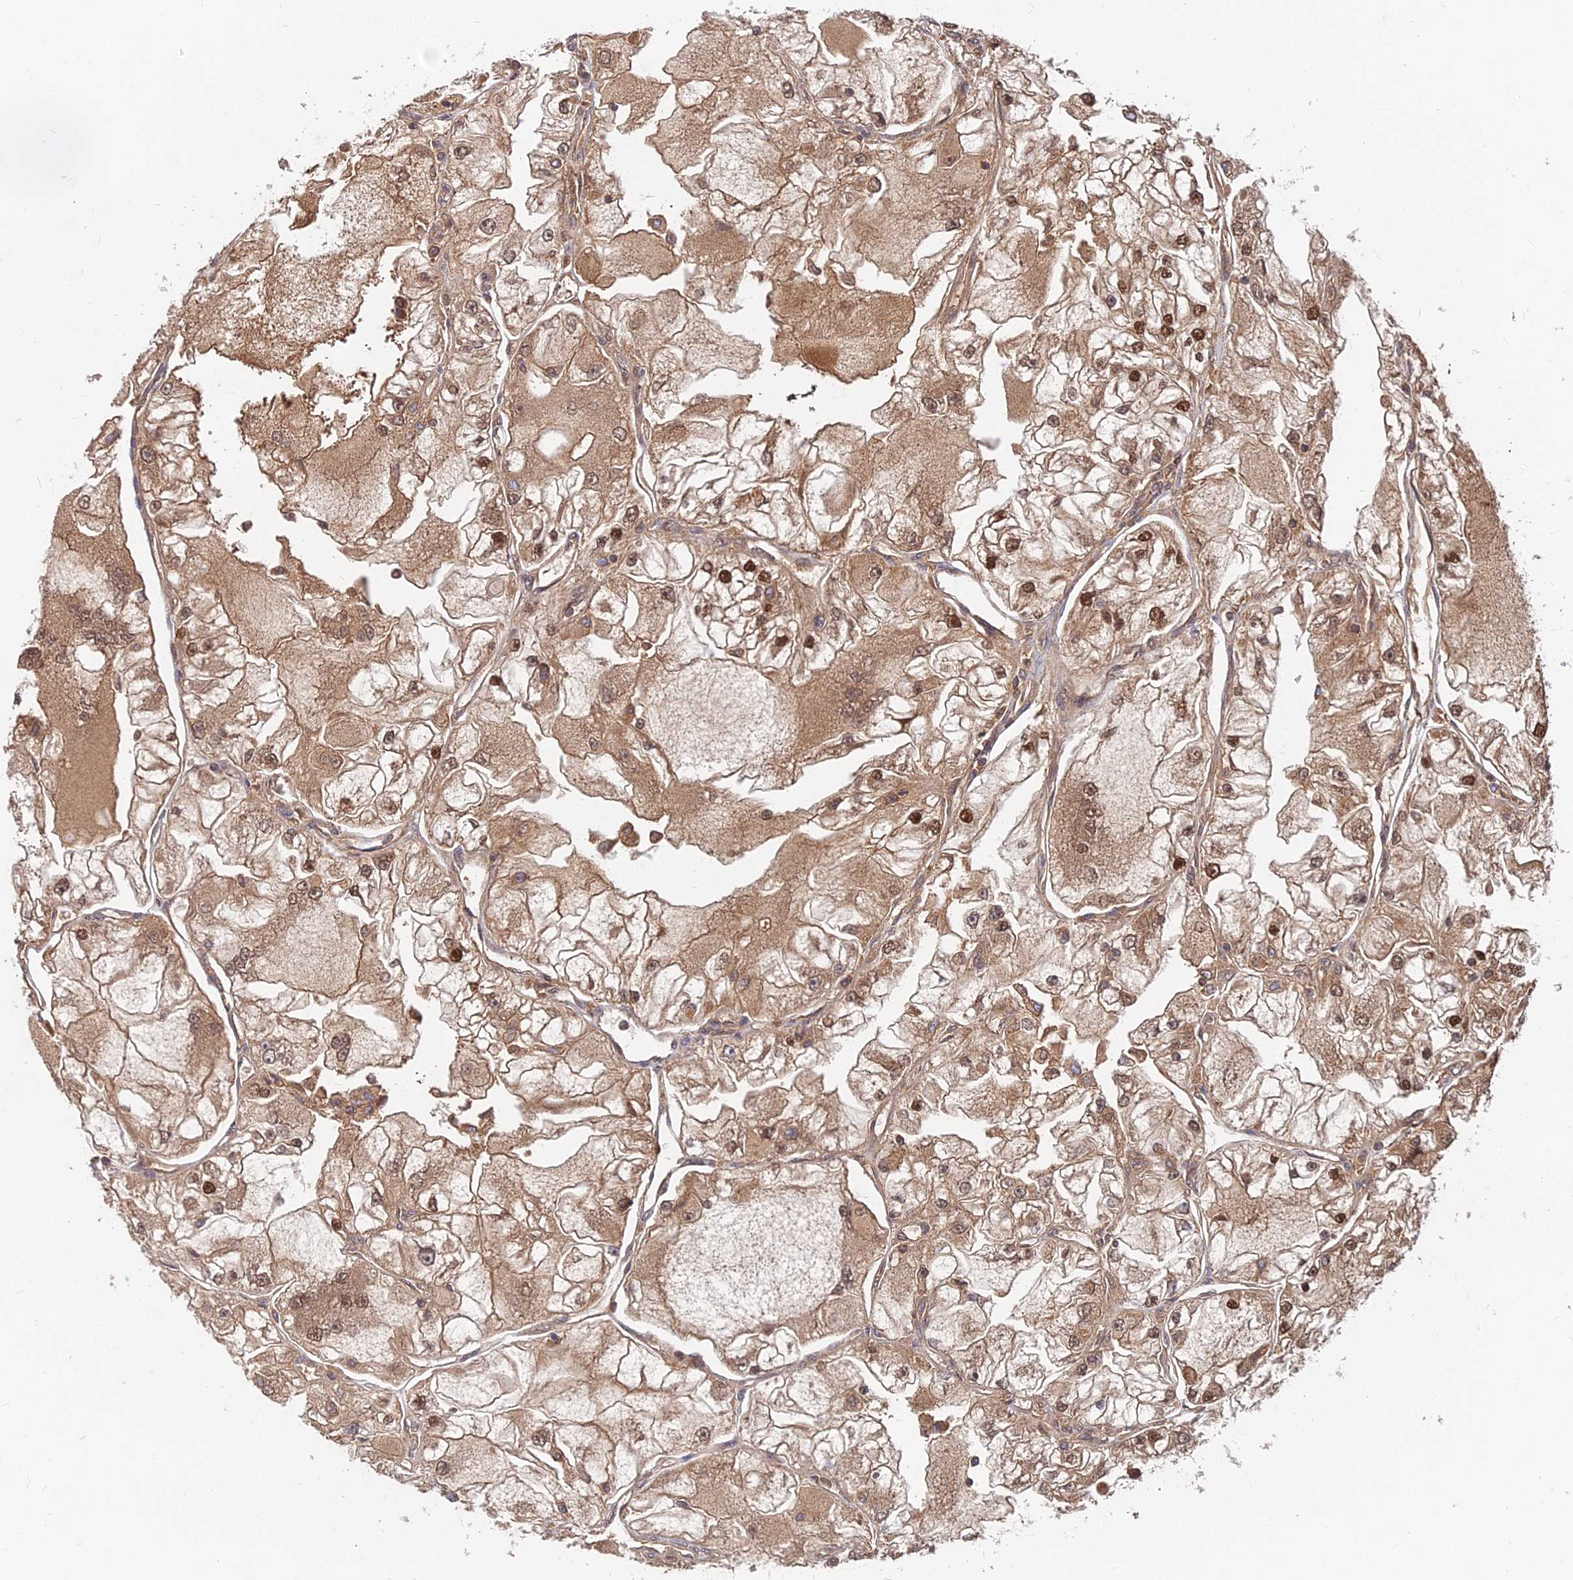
{"staining": {"intensity": "moderate", "quantity": ">75%", "location": "cytoplasmic/membranous,nuclear"}, "tissue": "renal cancer", "cell_type": "Tumor cells", "image_type": "cancer", "snomed": [{"axis": "morphology", "description": "Adenocarcinoma, NOS"}, {"axis": "topography", "description": "Kidney"}], "caption": "IHC (DAB) staining of human renal cancer demonstrates moderate cytoplasmic/membranous and nuclear protein staining in about >75% of tumor cells.", "gene": "B3GALT4", "patient": {"sex": "female", "age": 72}}